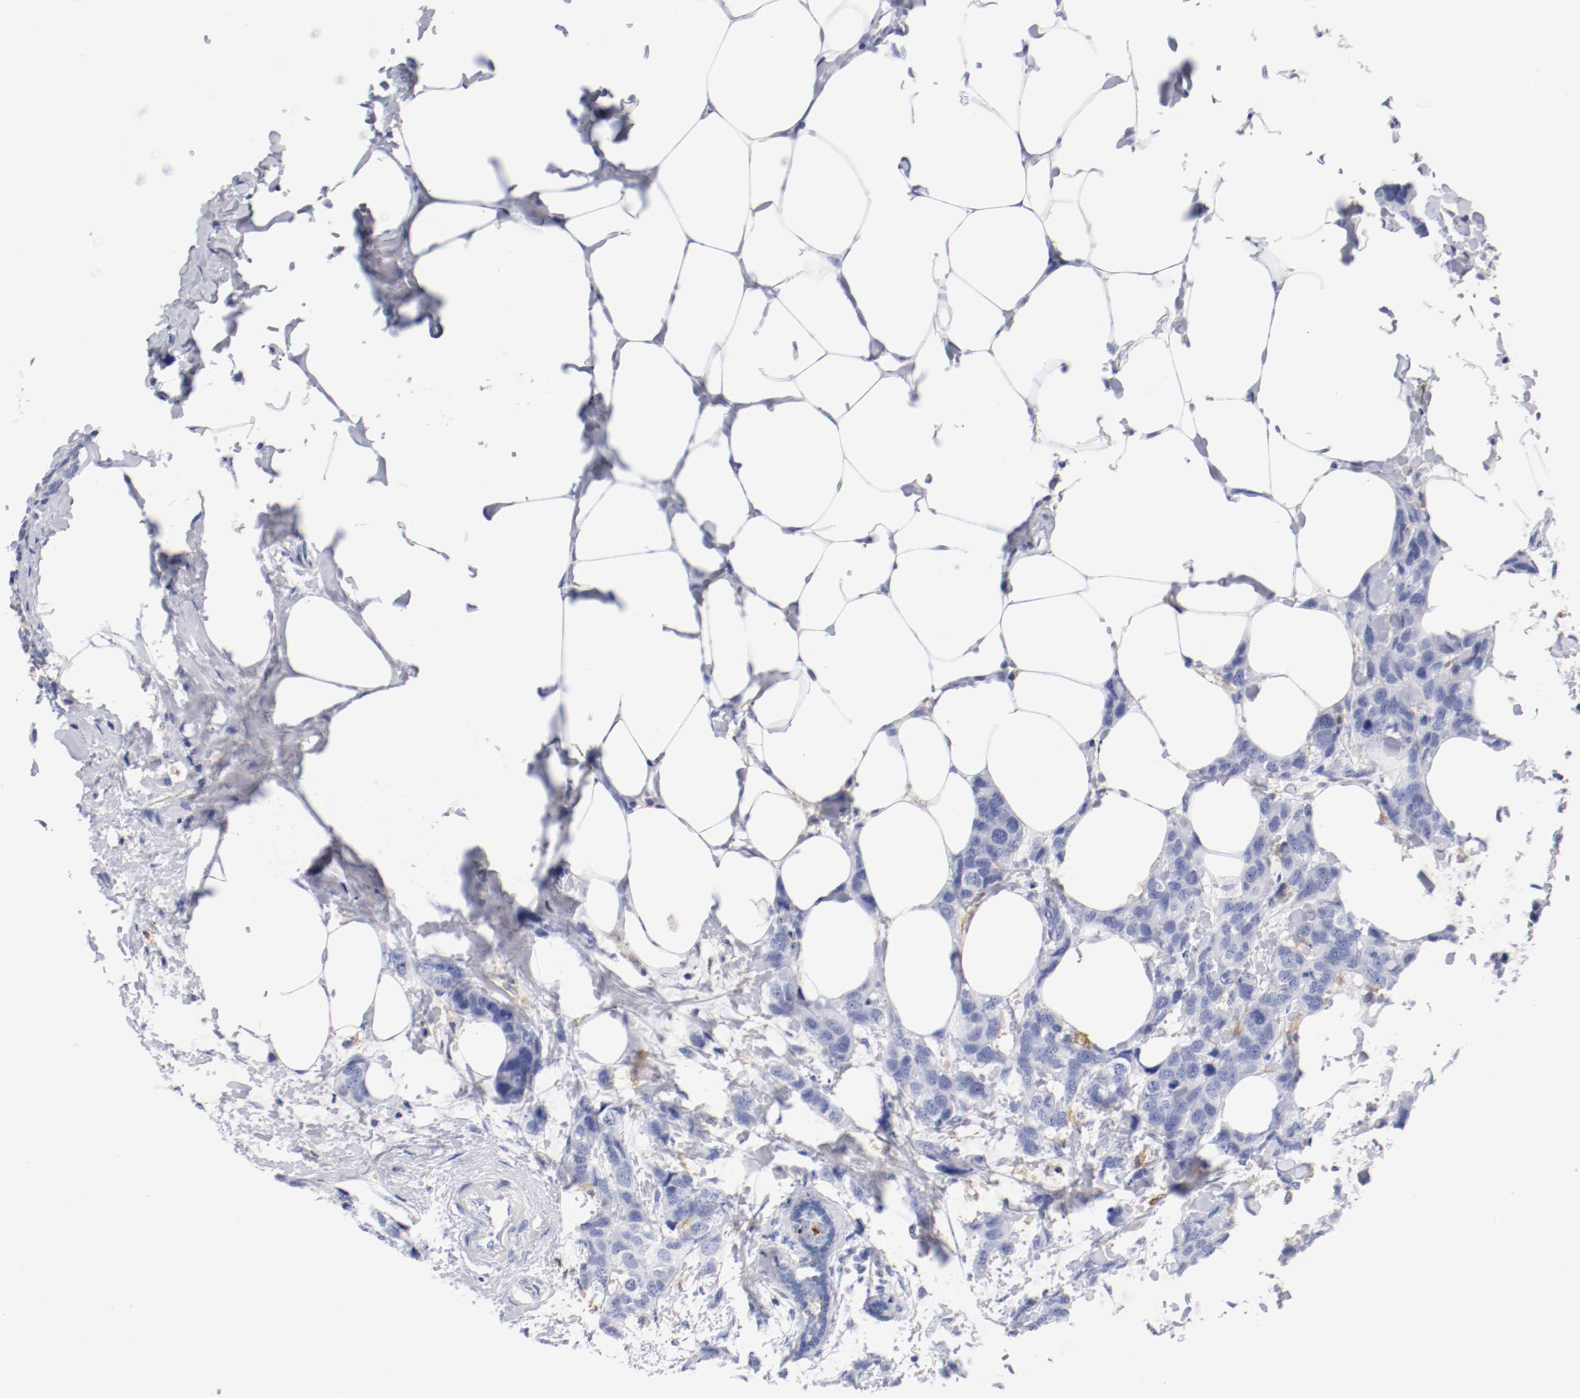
{"staining": {"intensity": "negative", "quantity": "none", "location": "none"}, "tissue": "breast cancer", "cell_type": "Tumor cells", "image_type": "cancer", "snomed": [{"axis": "morphology", "description": "Normal tissue, NOS"}, {"axis": "morphology", "description": "Duct carcinoma"}, {"axis": "topography", "description": "Breast"}], "caption": "Immunohistochemical staining of breast cancer demonstrates no significant positivity in tumor cells.", "gene": "ITGAX", "patient": {"sex": "female", "age": 50}}